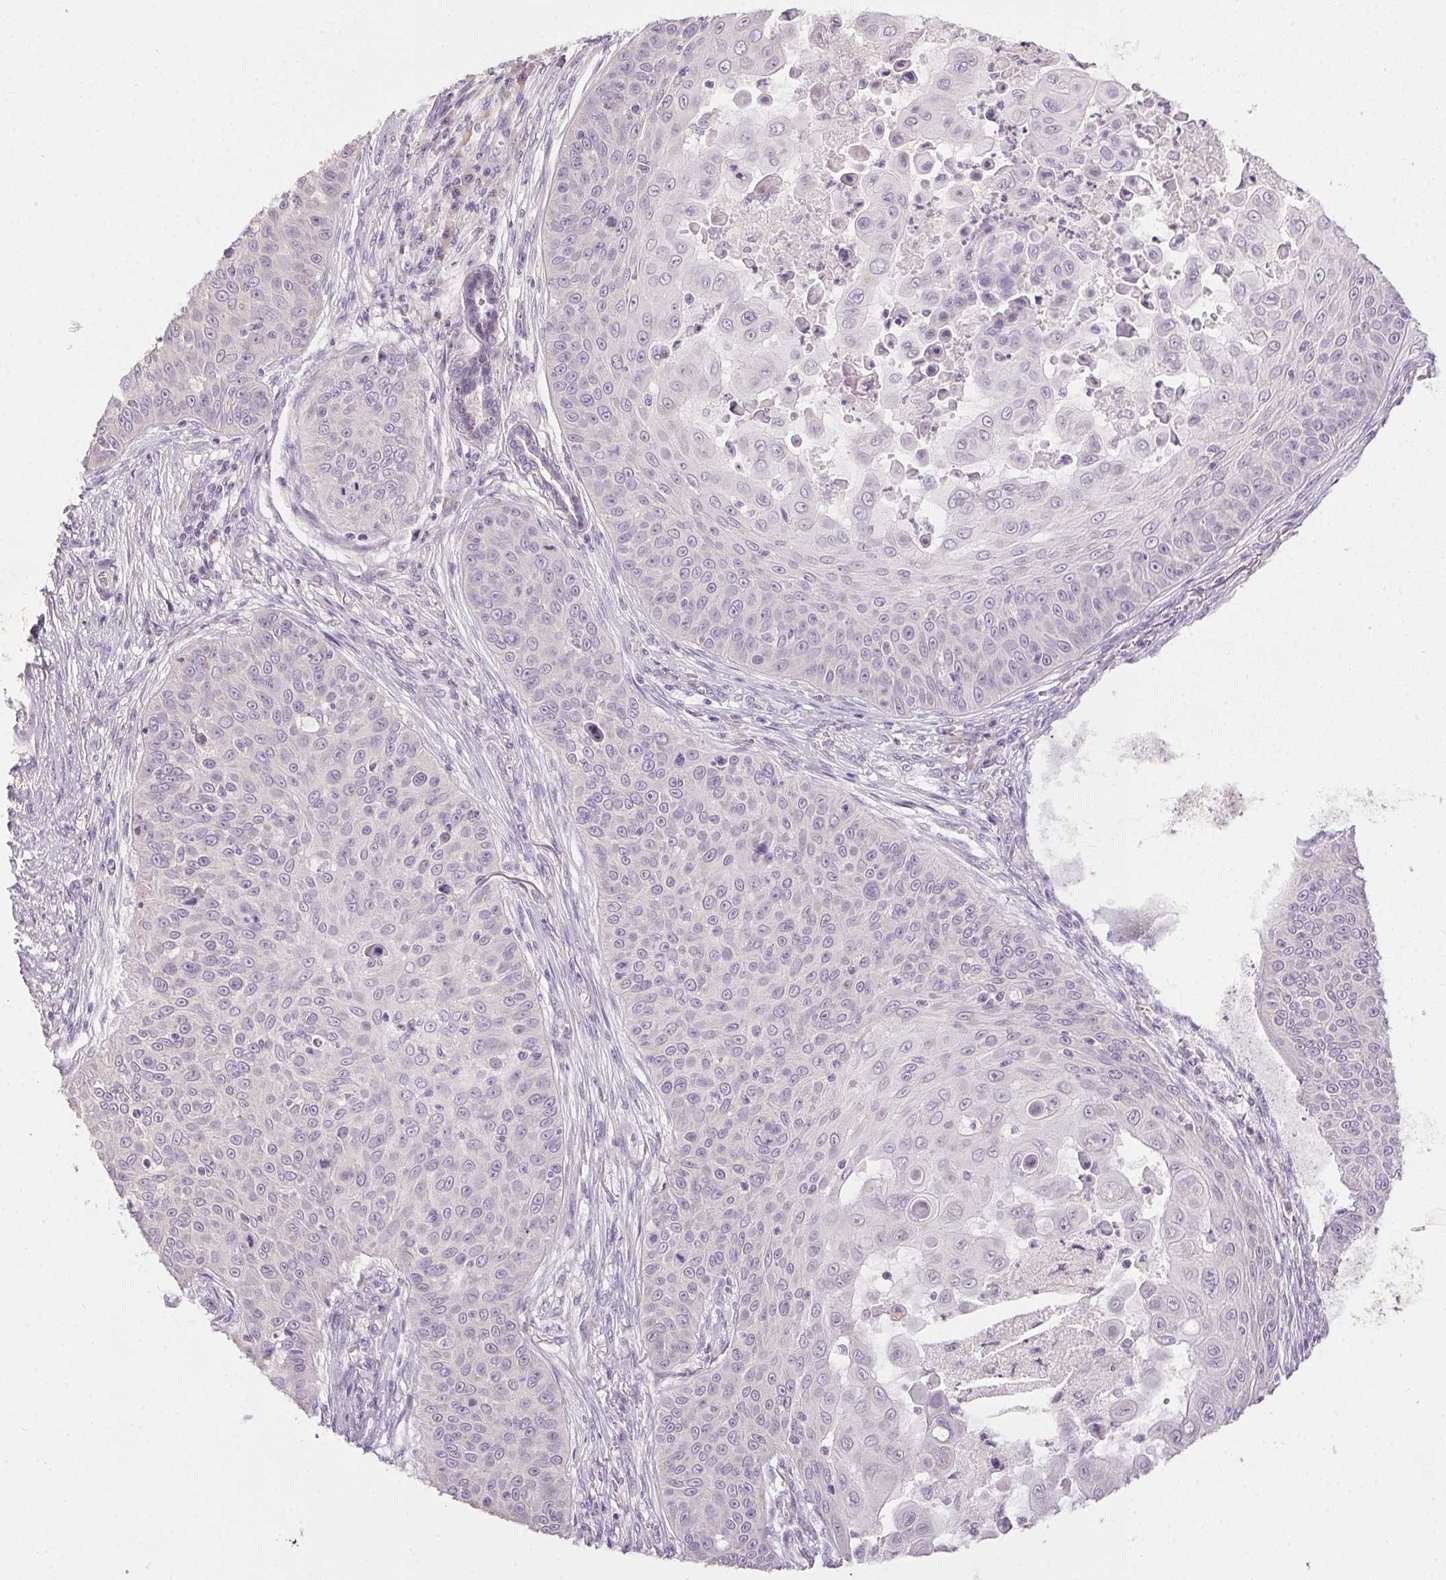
{"staining": {"intensity": "negative", "quantity": "none", "location": "none"}, "tissue": "skin cancer", "cell_type": "Tumor cells", "image_type": "cancer", "snomed": [{"axis": "morphology", "description": "Squamous cell carcinoma, NOS"}, {"axis": "topography", "description": "Skin"}], "caption": "This is an IHC photomicrograph of human squamous cell carcinoma (skin). There is no staining in tumor cells.", "gene": "SPACA9", "patient": {"sex": "male", "age": 82}}